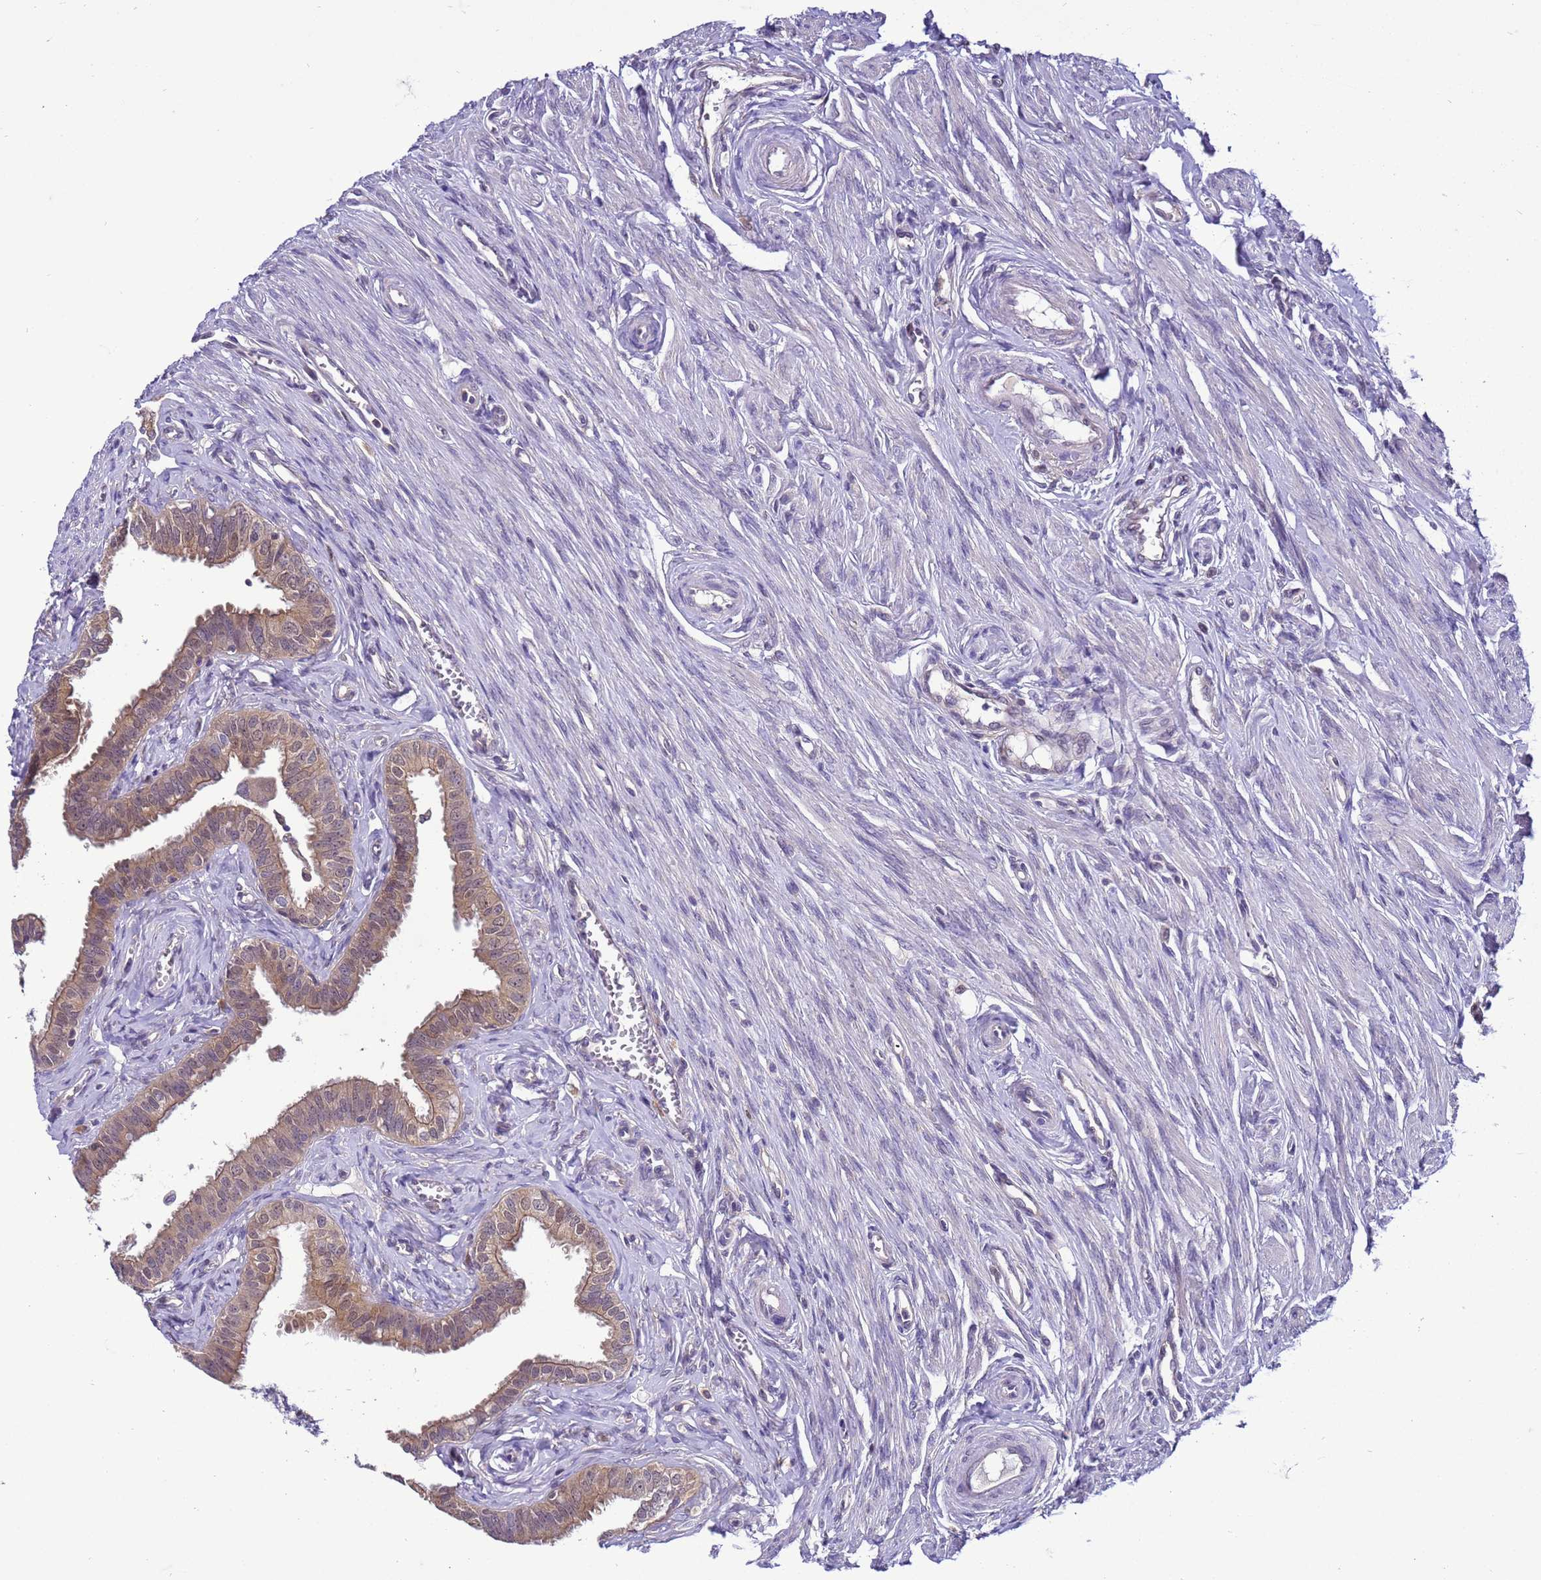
{"staining": {"intensity": "moderate", "quantity": "25%-75%", "location": "cytoplasmic/membranous,nuclear"}, "tissue": "fallopian tube", "cell_type": "Glandular cells", "image_type": "normal", "snomed": [{"axis": "morphology", "description": "Normal tissue, NOS"}, {"axis": "morphology", "description": "Carcinoma, NOS"}, {"axis": "topography", "description": "Fallopian tube"}, {"axis": "topography", "description": "Ovary"}], "caption": "Protein expression analysis of unremarkable human fallopian tube reveals moderate cytoplasmic/membranous,nuclear positivity in approximately 25%-75% of glandular cells. (DAB IHC with brightfield microscopy, high magnification).", "gene": "DDI2", "patient": {"sex": "female", "age": 59}}